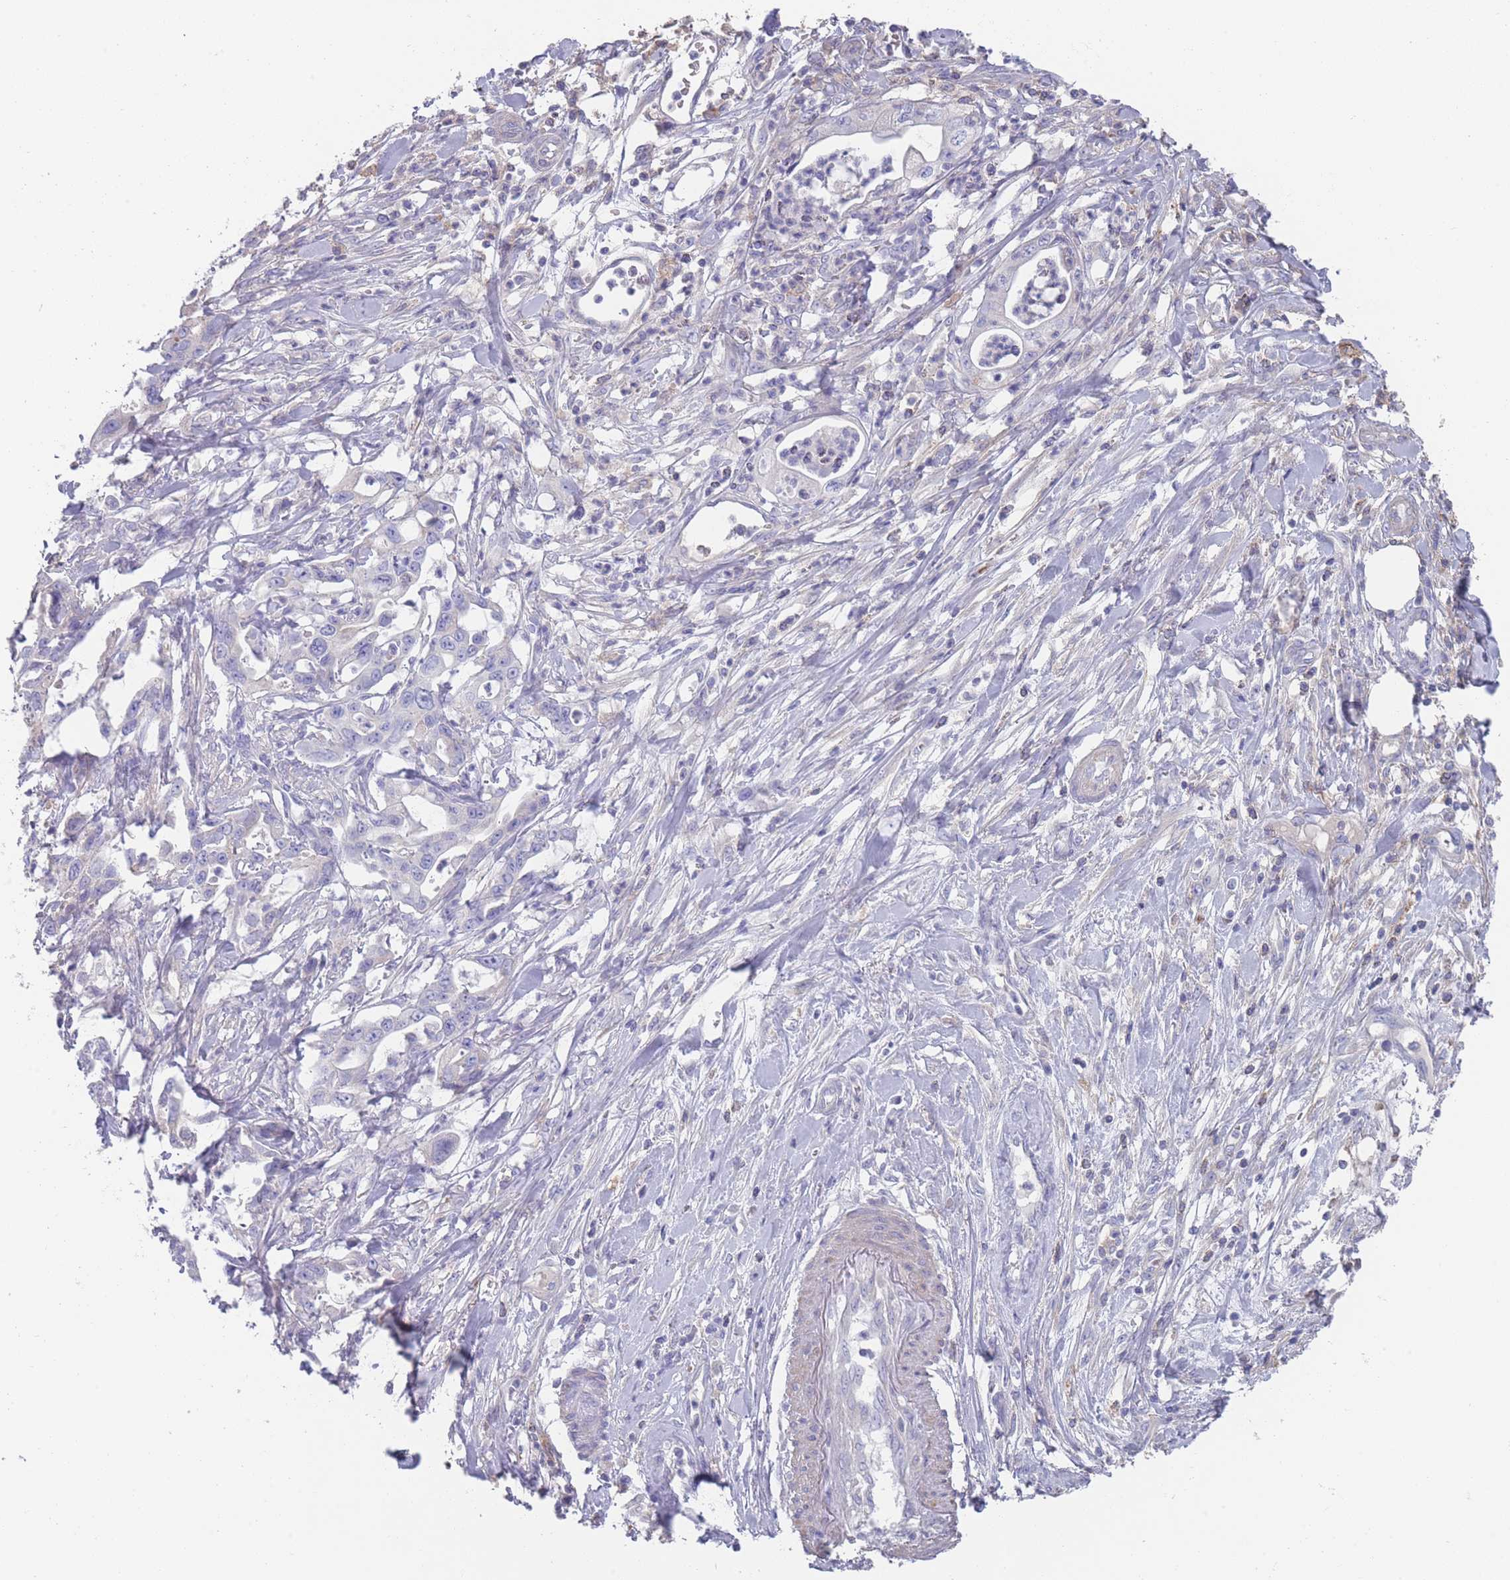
{"staining": {"intensity": "negative", "quantity": "none", "location": "none"}, "tissue": "pancreatic cancer", "cell_type": "Tumor cells", "image_type": "cancer", "snomed": [{"axis": "morphology", "description": "Adenocarcinoma, NOS"}, {"axis": "topography", "description": "Pancreas"}], "caption": "DAB immunohistochemical staining of pancreatic cancer demonstrates no significant expression in tumor cells. (Brightfield microscopy of DAB (3,3'-diaminobenzidine) IHC at high magnification).", "gene": "SCCPDH", "patient": {"sex": "female", "age": 61}}